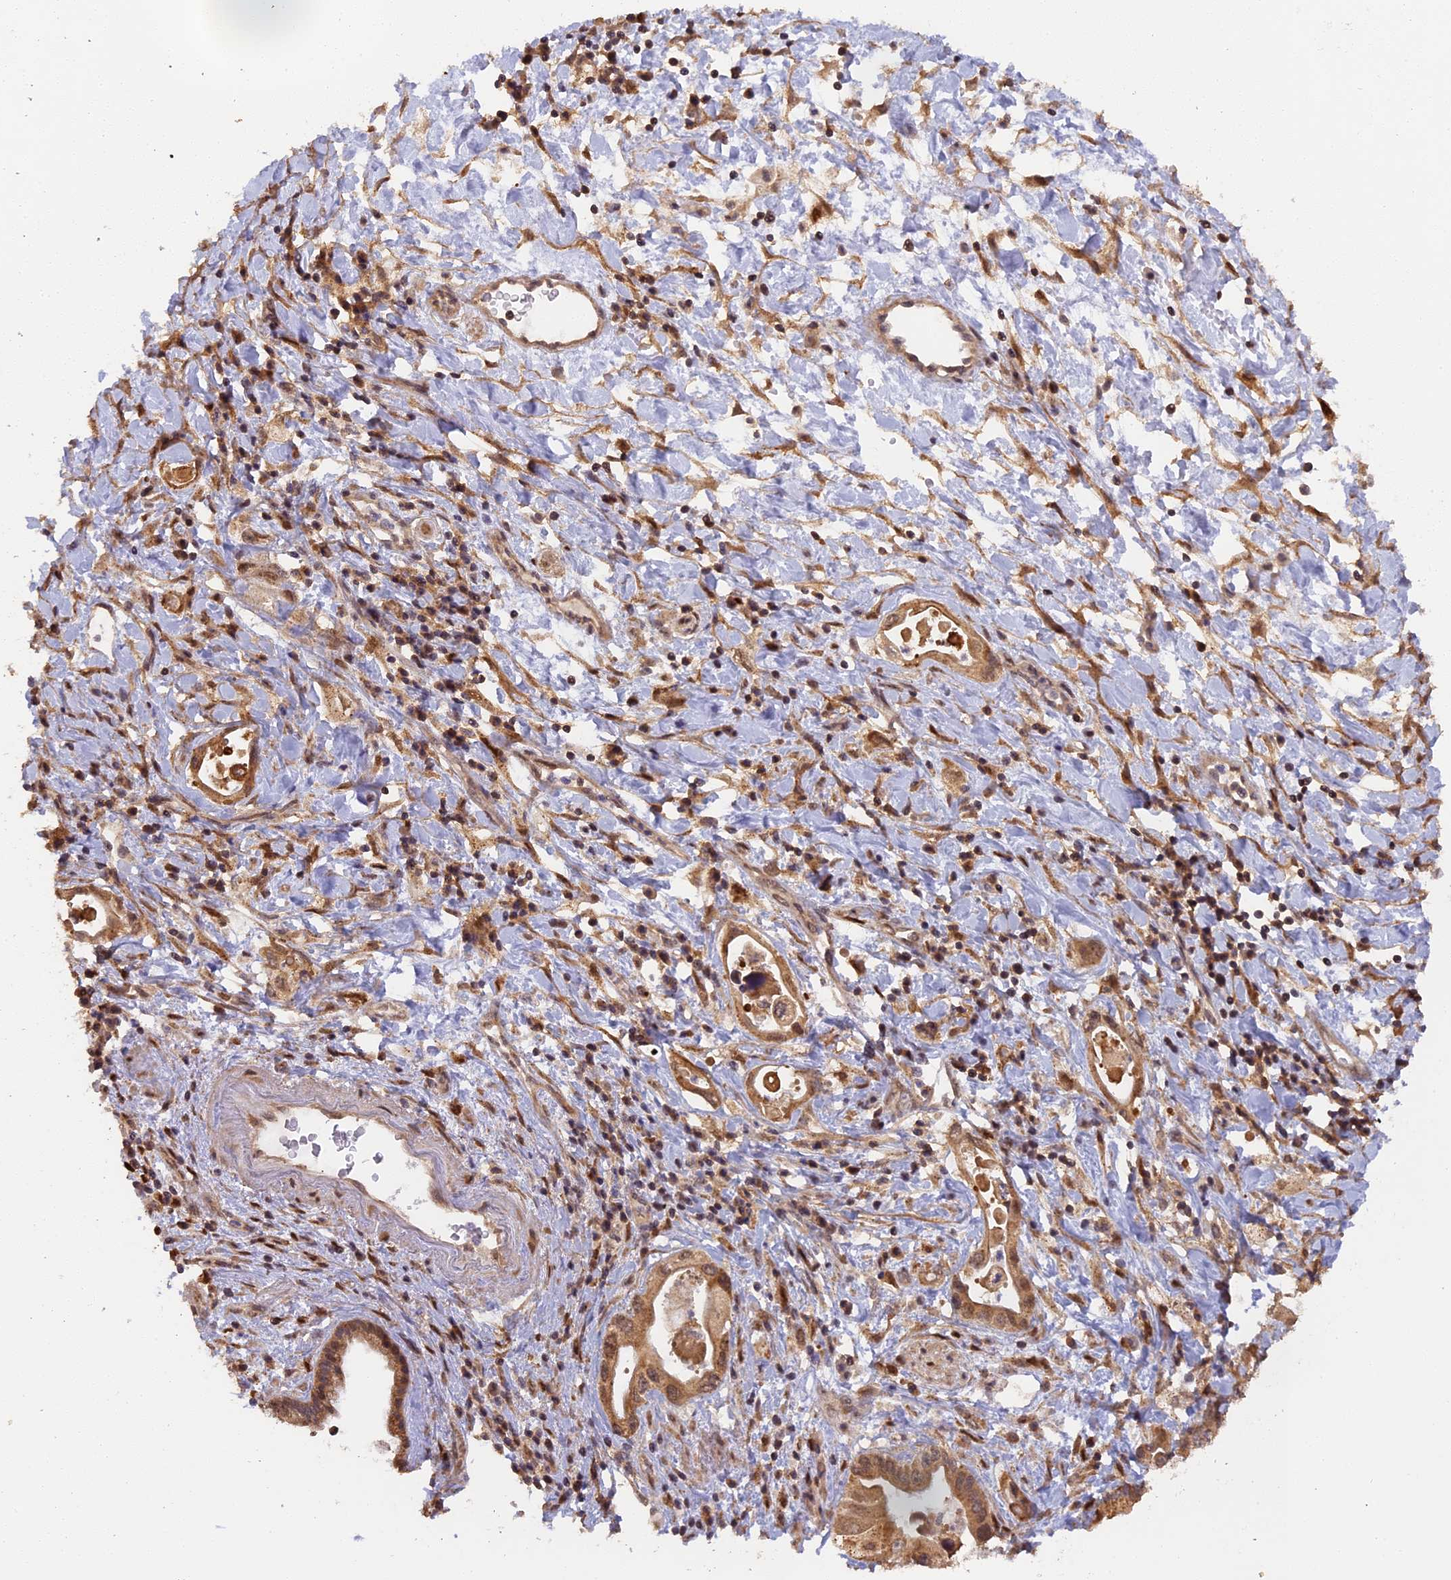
{"staining": {"intensity": "strong", "quantity": ">75%", "location": "cytoplasmic/membranous"}, "tissue": "pancreatic cancer", "cell_type": "Tumor cells", "image_type": "cancer", "snomed": [{"axis": "morphology", "description": "Adenocarcinoma, NOS"}, {"axis": "topography", "description": "Pancreas"}], "caption": "Human pancreatic adenocarcinoma stained with a brown dye shows strong cytoplasmic/membranous positive expression in about >75% of tumor cells.", "gene": "MYBL2", "patient": {"sex": "female", "age": 77}}